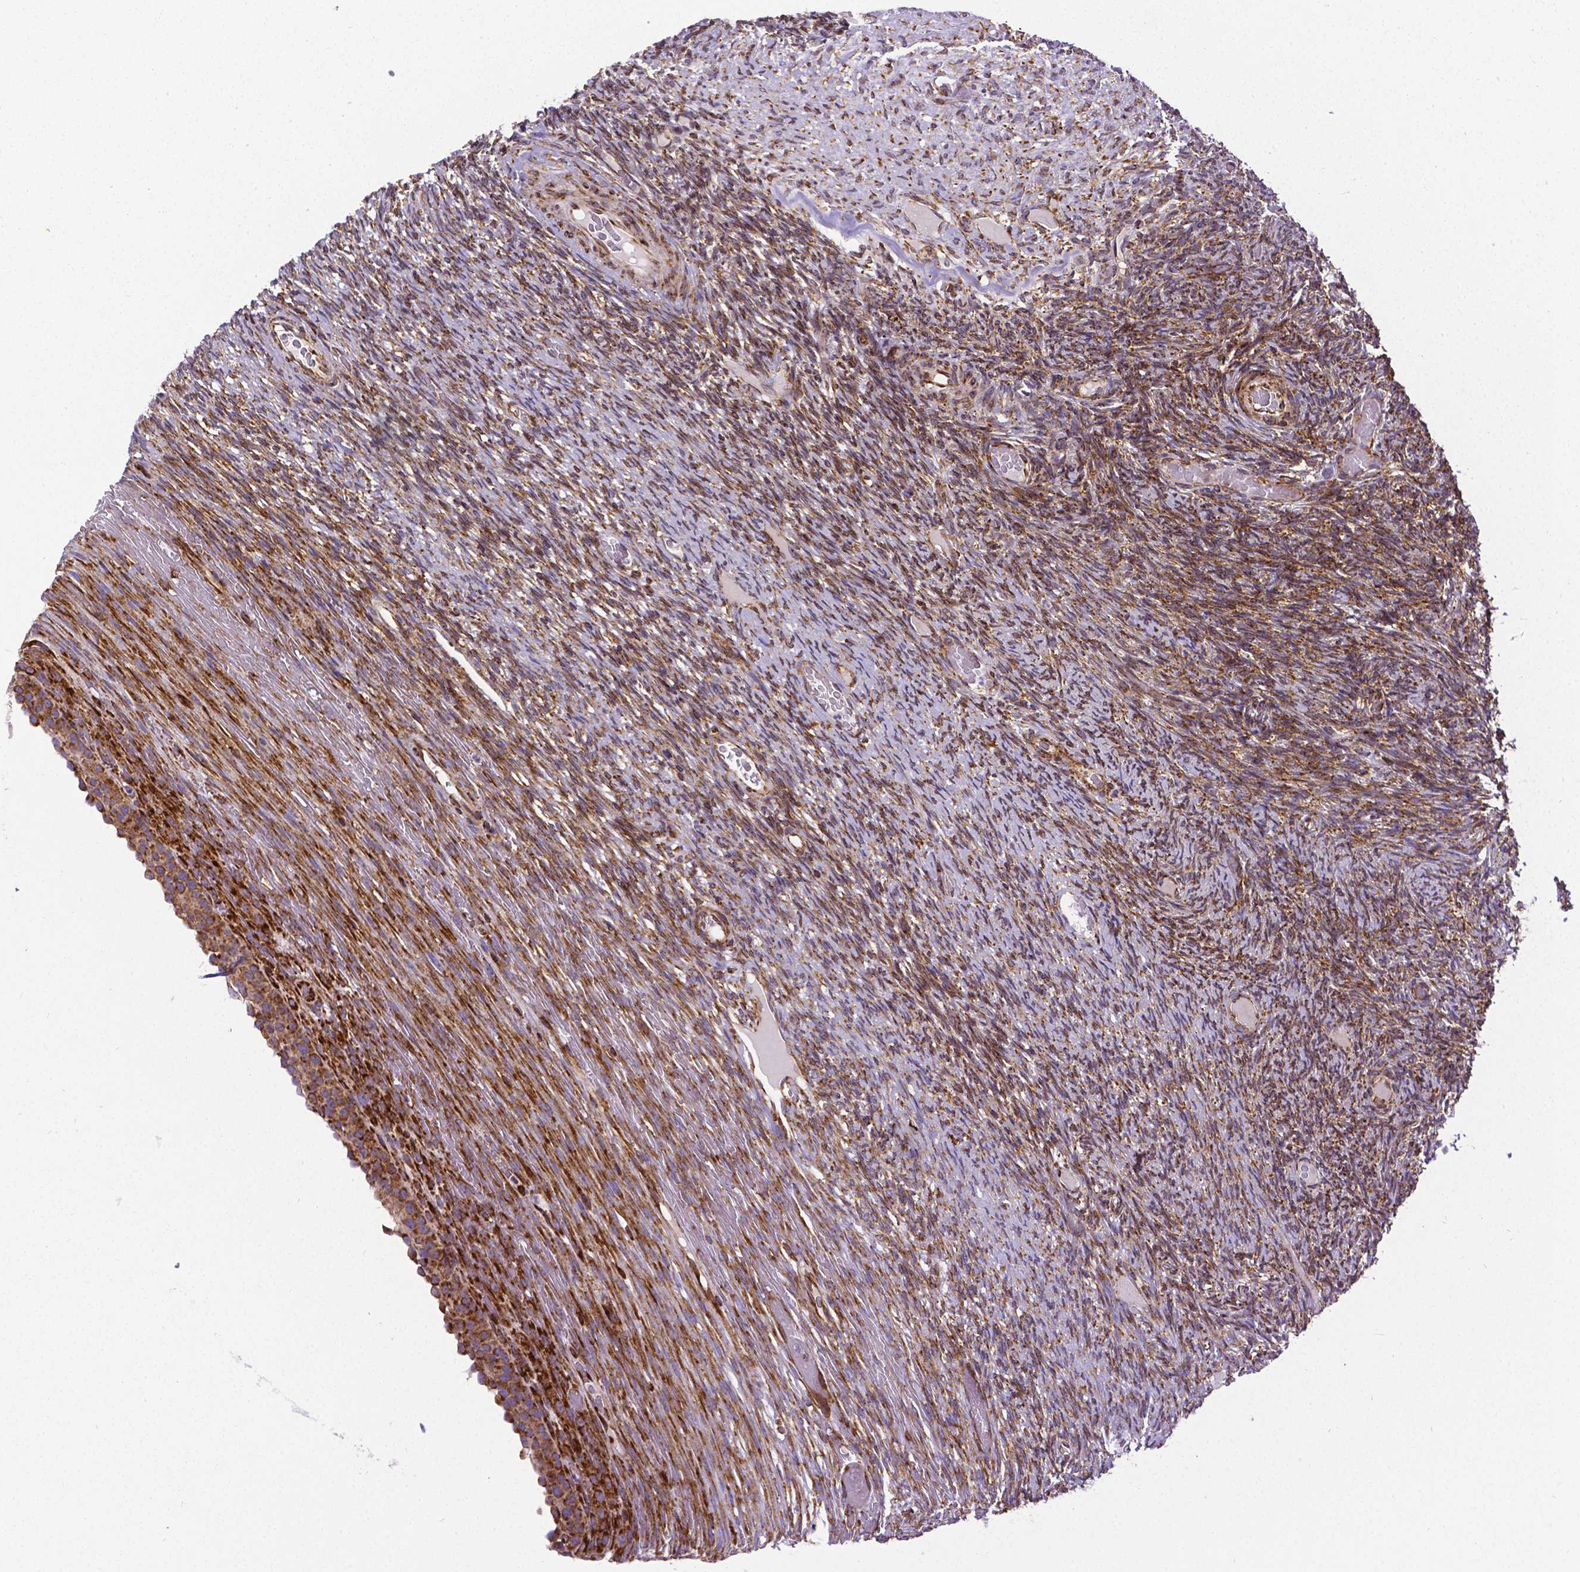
{"staining": {"intensity": "moderate", "quantity": ">75%", "location": "cytoplasmic/membranous"}, "tissue": "ovary", "cell_type": "Follicle cells", "image_type": "normal", "snomed": [{"axis": "morphology", "description": "Normal tissue, NOS"}, {"axis": "topography", "description": "Ovary"}], "caption": "The histopathology image demonstrates staining of benign ovary, revealing moderate cytoplasmic/membranous protein positivity (brown color) within follicle cells.", "gene": "MTDH", "patient": {"sex": "female", "age": 34}}